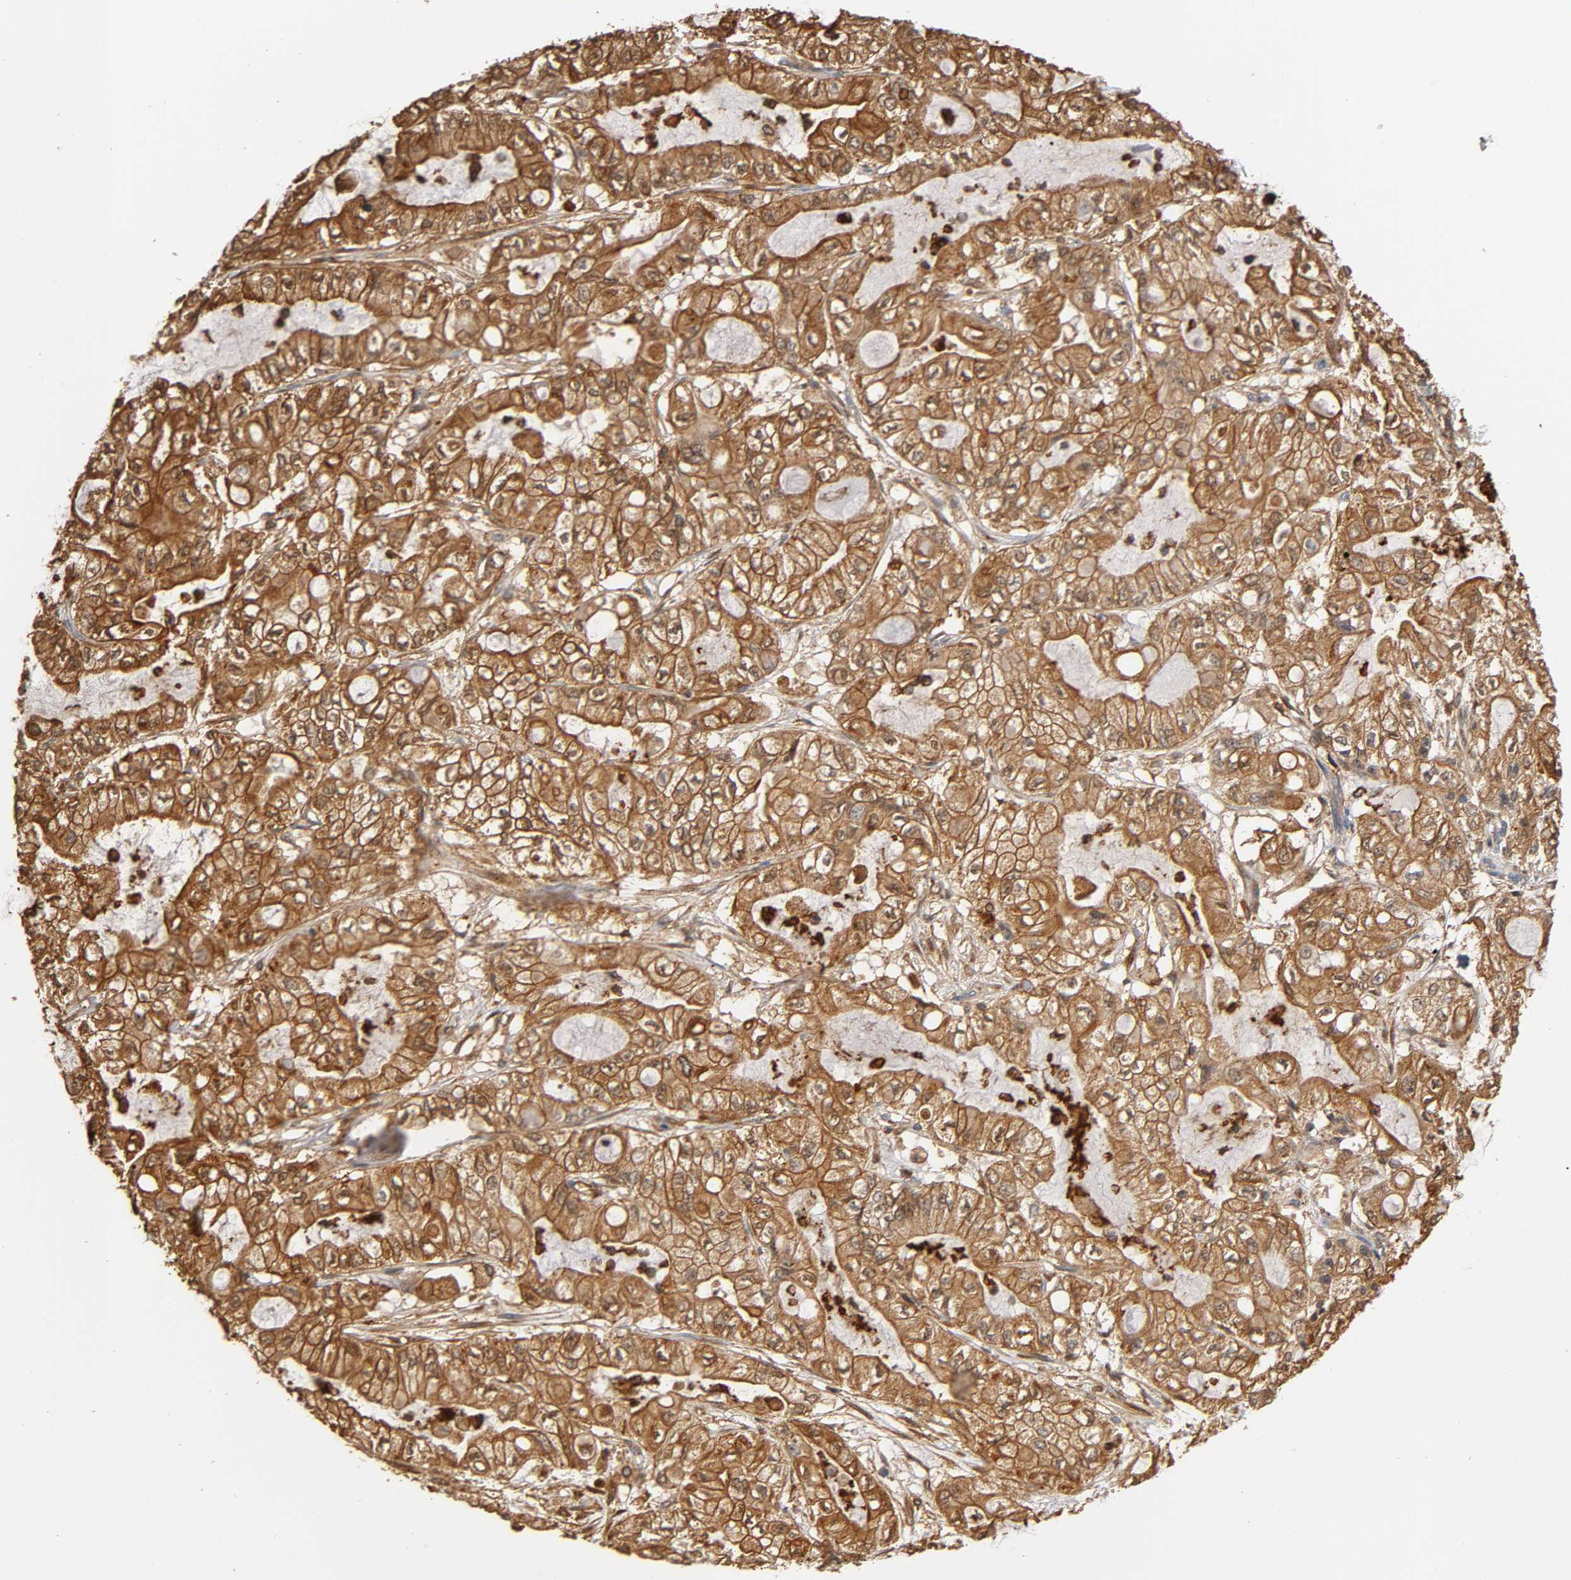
{"staining": {"intensity": "moderate", "quantity": ">75%", "location": "cytoplasmic/membranous"}, "tissue": "pancreatic cancer", "cell_type": "Tumor cells", "image_type": "cancer", "snomed": [{"axis": "morphology", "description": "Adenocarcinoma, NOS"}, {"axis": "topography", "description": "Pancreas"}], "caption": "This histopathology image shows immunohistochemistry staining of adenocarcinoma (pancreatic), with medium moderate cytoplasmic/membranous positivity in approximately >75% of tumor cells.", "gene": "ANXA11", "patient": {"sex": "male", "age": 79}}